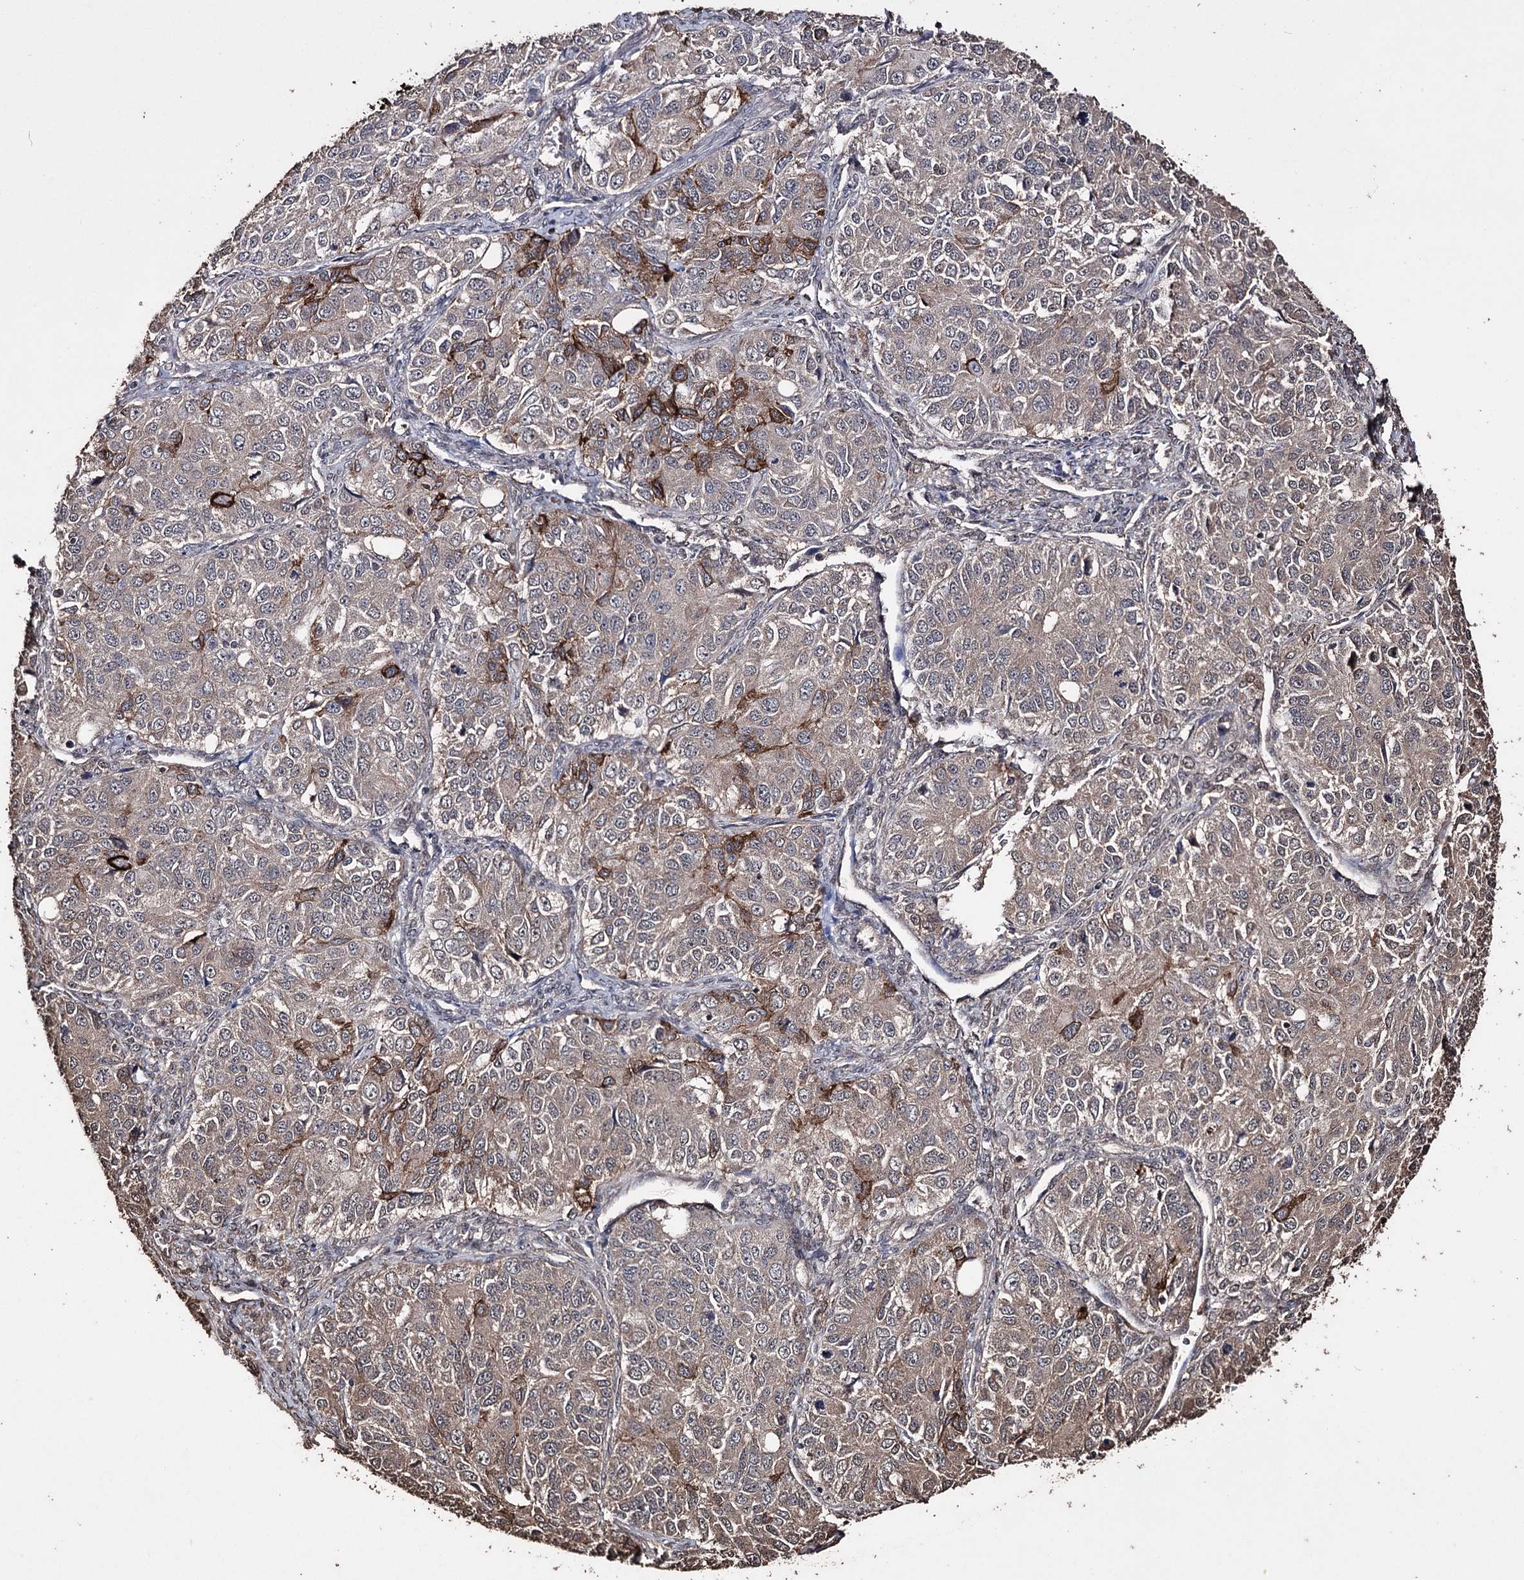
{"staining": {"intensity": "weak", "quantity": ">75%", "location": "cytoplasmic/membranous"}, "tissue": "ovarian cancer", "cell_type": "Tumor cells", "image_type": "cancer", "snomed": [{"axis": "morphology", "description": "Carcinoma, endometroid"}, {"axis": "topography", "description": "Ovary"}], "caption": "Protein staining of ovarian cancer (endometroid carcinoma) tissue demonstrates weak cytoplasmic/membranous positivity in about >75% of tumor cells.", "gene": "ZNF662", "patient": {"sex": "female", "age": 51}}